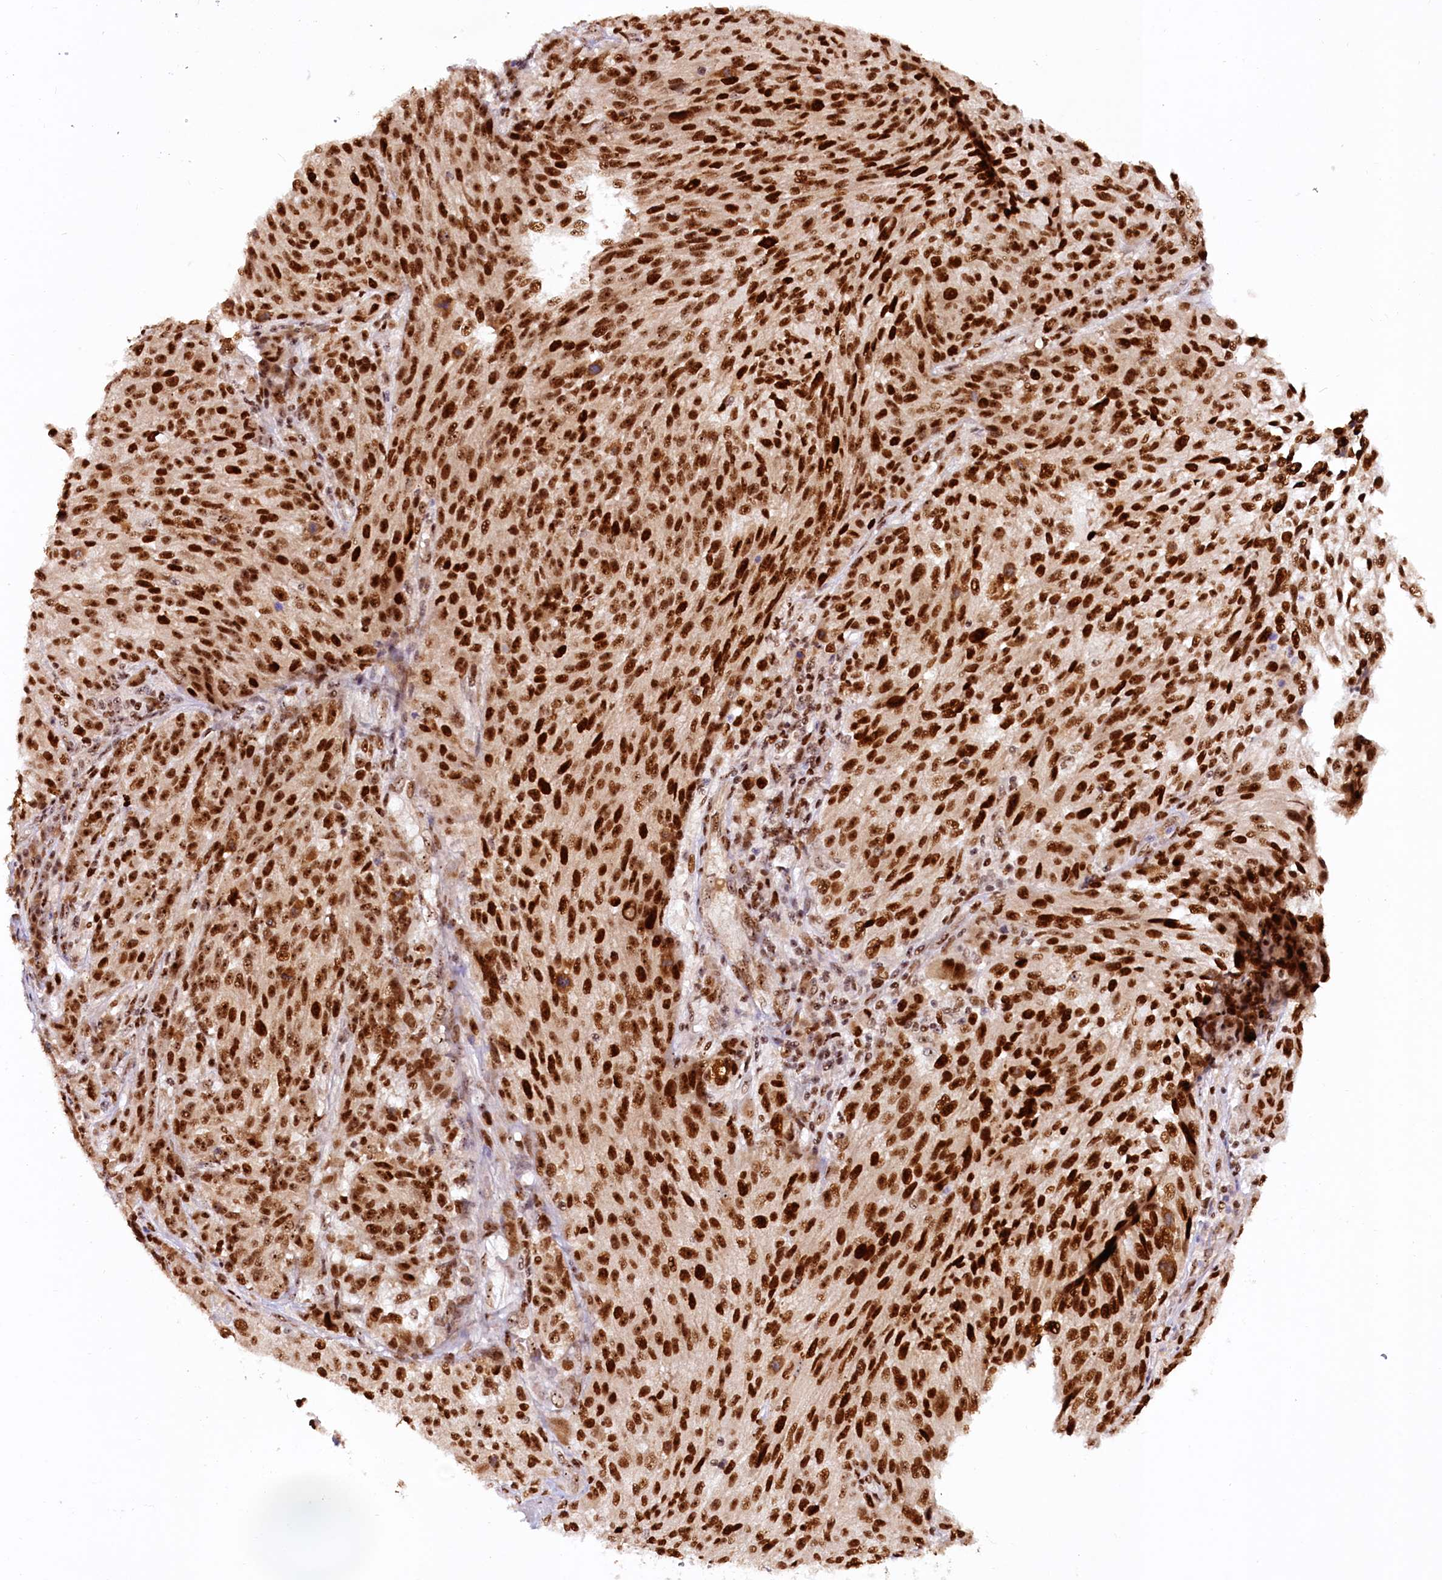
{"staining": {"intensity": "strong", "quantity": ">75%", "location": "nuclear"}, "tissue": "melanoma", "cell_type": "Tumor cells", "image_type": "cancer", "snomed": [{"axis": "morphology", "description": "Malignant melanoma, NOS"}, {"axis": "topography", "description": "Skin"}], "caption": "Human malignant melanoma stained with a protein marker exhibits strong staining in tumor cells.", "gene": "TCOF1", "patient": {"sex": "male", "age": 53}}